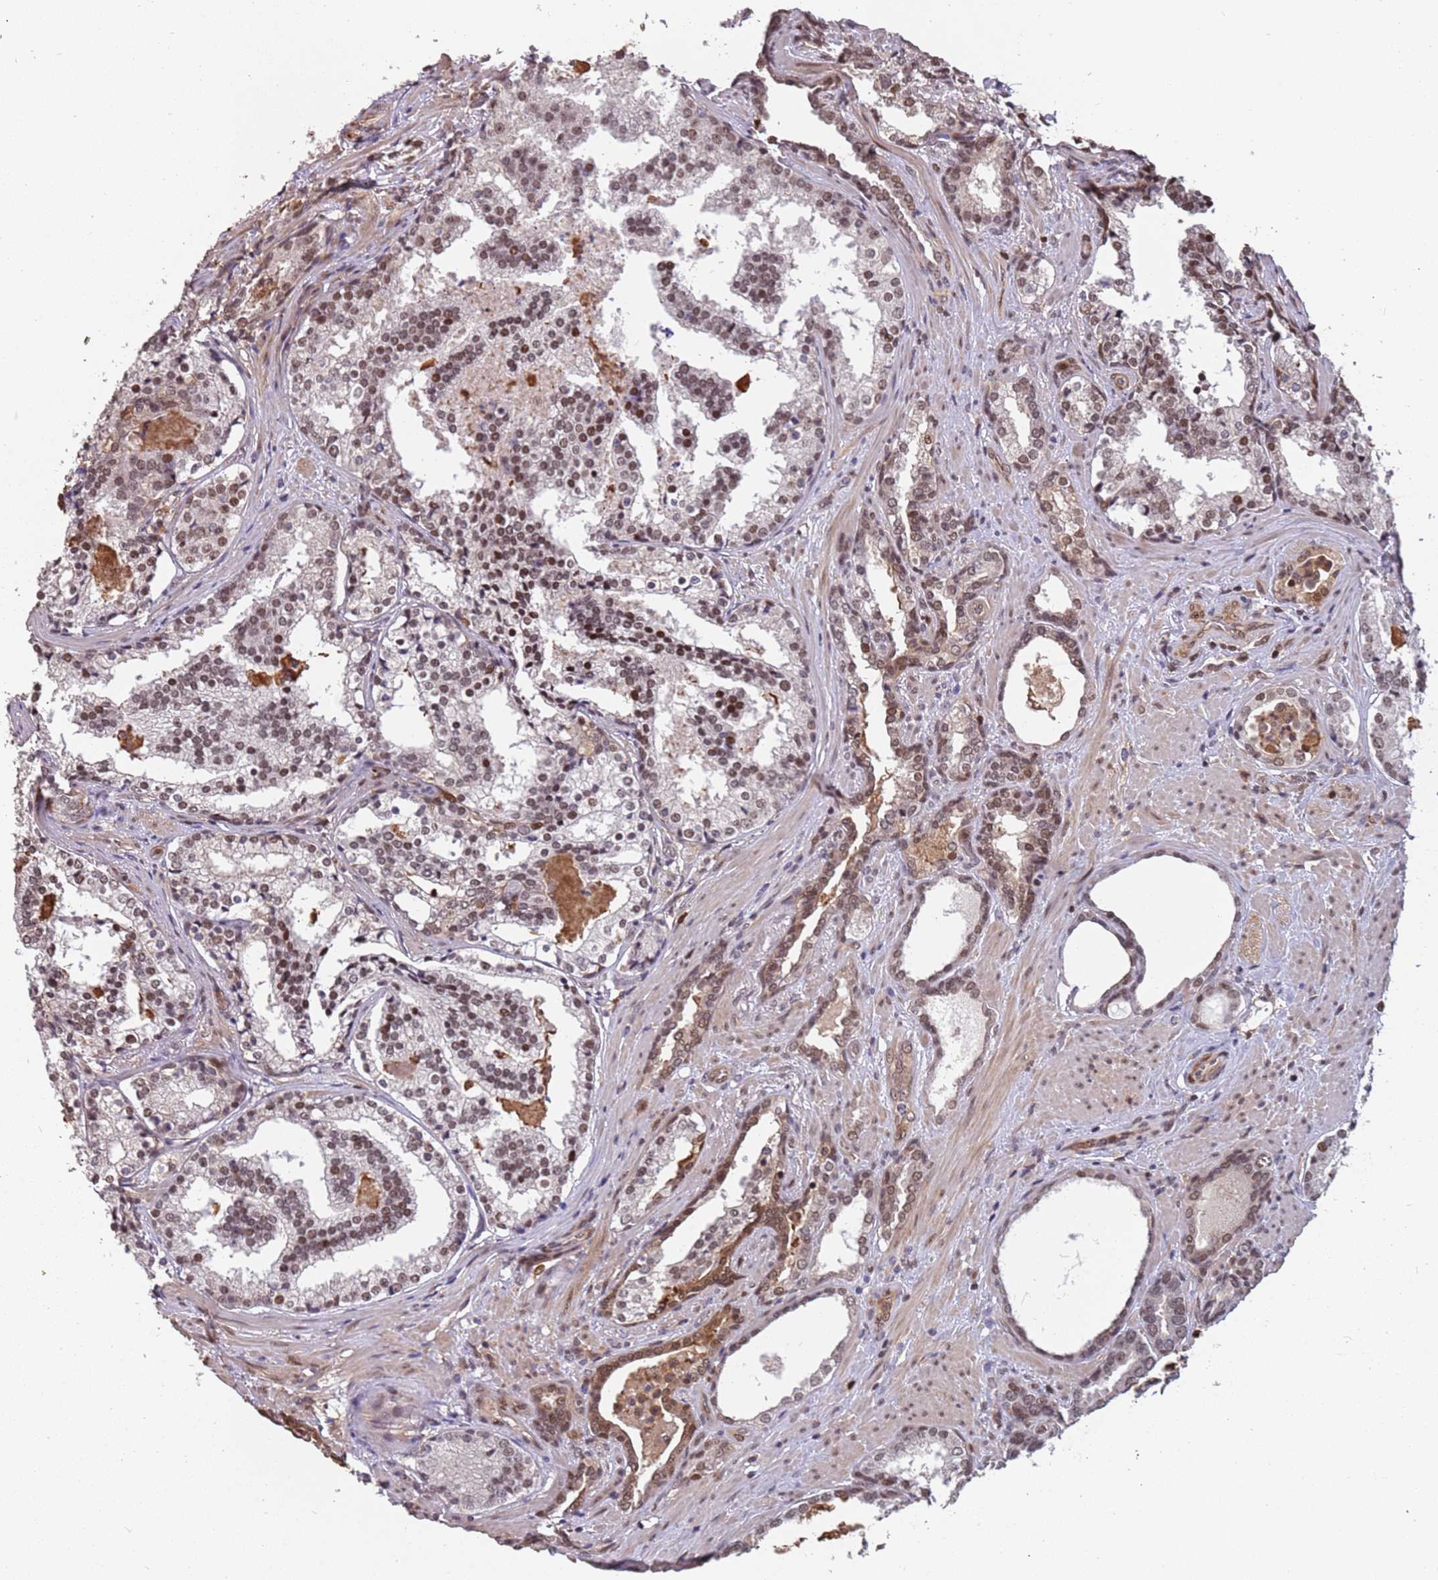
{"staining": {"intensity": "weak", "quantity": ">75%", "location": "nuclear"}, "tissue": "prostate cancer", "cell_type": "Tumor cells", "image_type": "cancer", "snomed": [{"axis": "morphology", "description": "Adenocarcinoma, High grade"}, {"axis": "topography", "description": "Prostate"}], "caption": "IHC of human prostate cancer shows low levels of weak nuclear staining in about >75% of tumor cells.", "gene": "GBP2", "patient": {"sex": "male", "age": 58}}